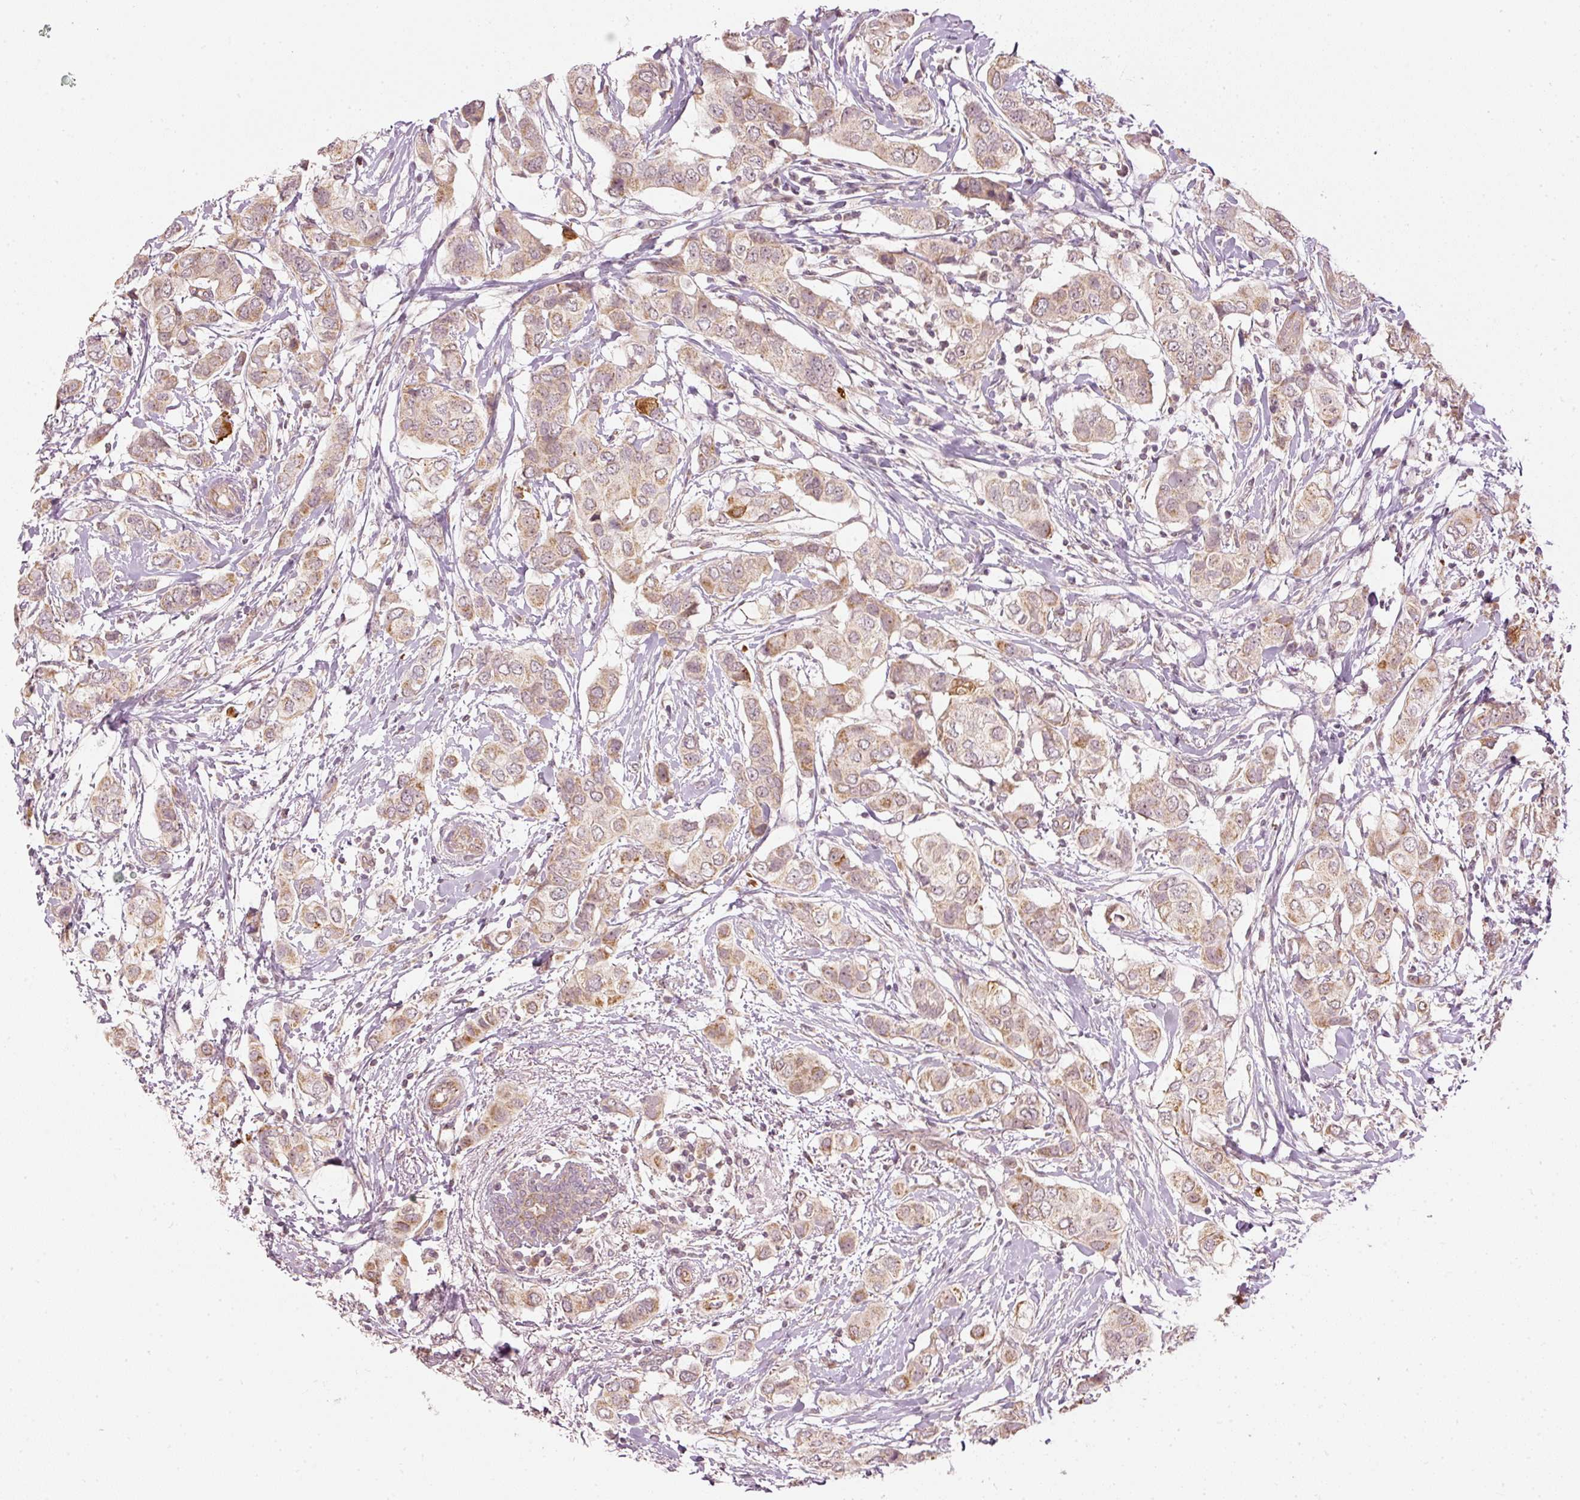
{"staining": {"intensity": "weak", "quantity": ">75%", "location": "cytoplasmic/membranous"}, "tissue": "breast cancer", "cell_type": "Tumor cells", "image_type": "cancer", "snomed": [{"axis": "morphology", "description": "Lobular carcinoma"}, {"axis": "topography", "description": "Breast"}], "caption": "Tumor cells exhibit low levels of weak cytoplasmic/membranous expression in about >75% of cells in breast cancer.", "gene": "CDC20B", "patient": {"sex": "female", "age": 51}}